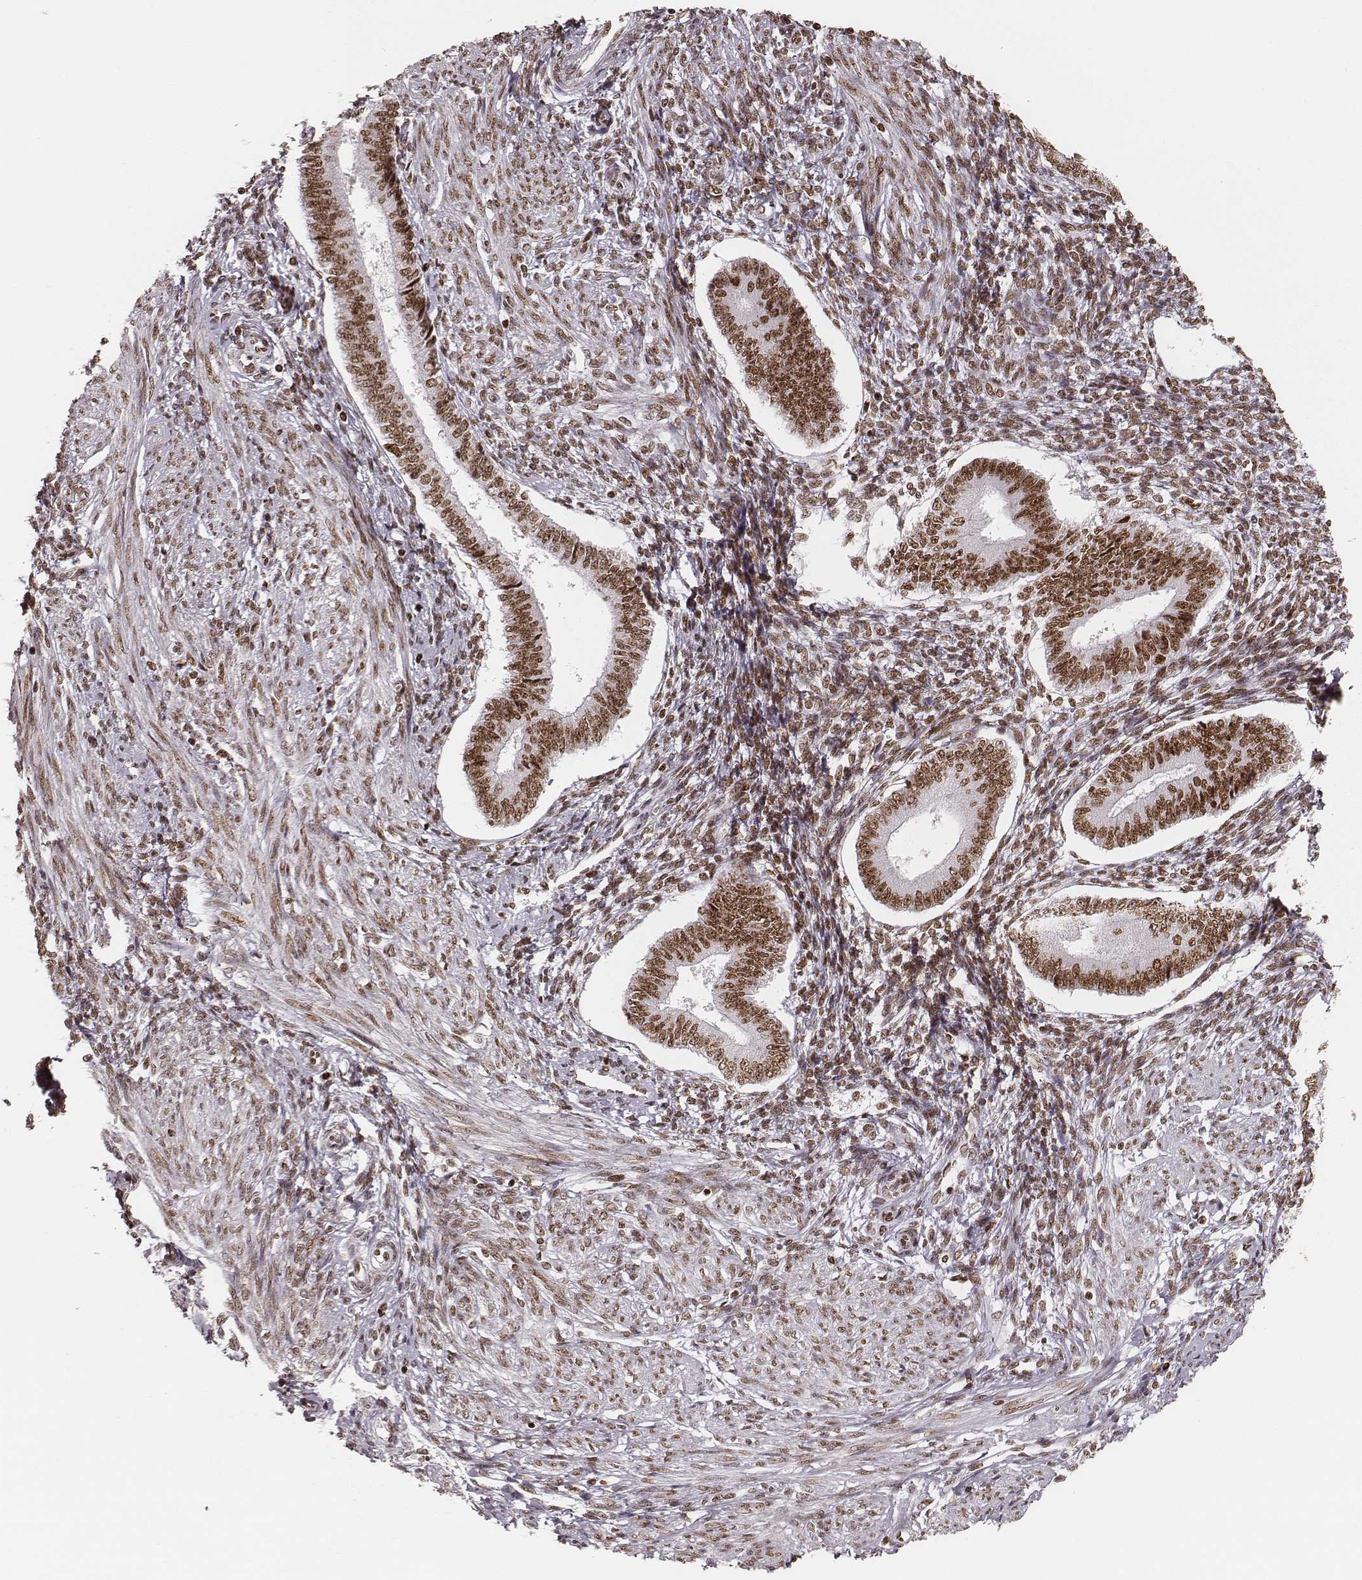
{"staining": {"intensity": "moderate", "quantity": ">75%", "location": "nuclear"}, "tissue": "endometrium", "cell_type": "Cells in endometrial stroma", "image_type": "normal", "snomed": [{"axis": "morphology", "description": "Normal tissue, NOS"}, {"axis": "topography", "description": "Endometrium"}], "caption": "Immunohistochemical staining of benign human endometrium reveals moderate nuclear protein expression in approximately >75% of cells in endometrial stroma.", "gene": "PARP1", "patient": {"sex": "female", "age": 42}}